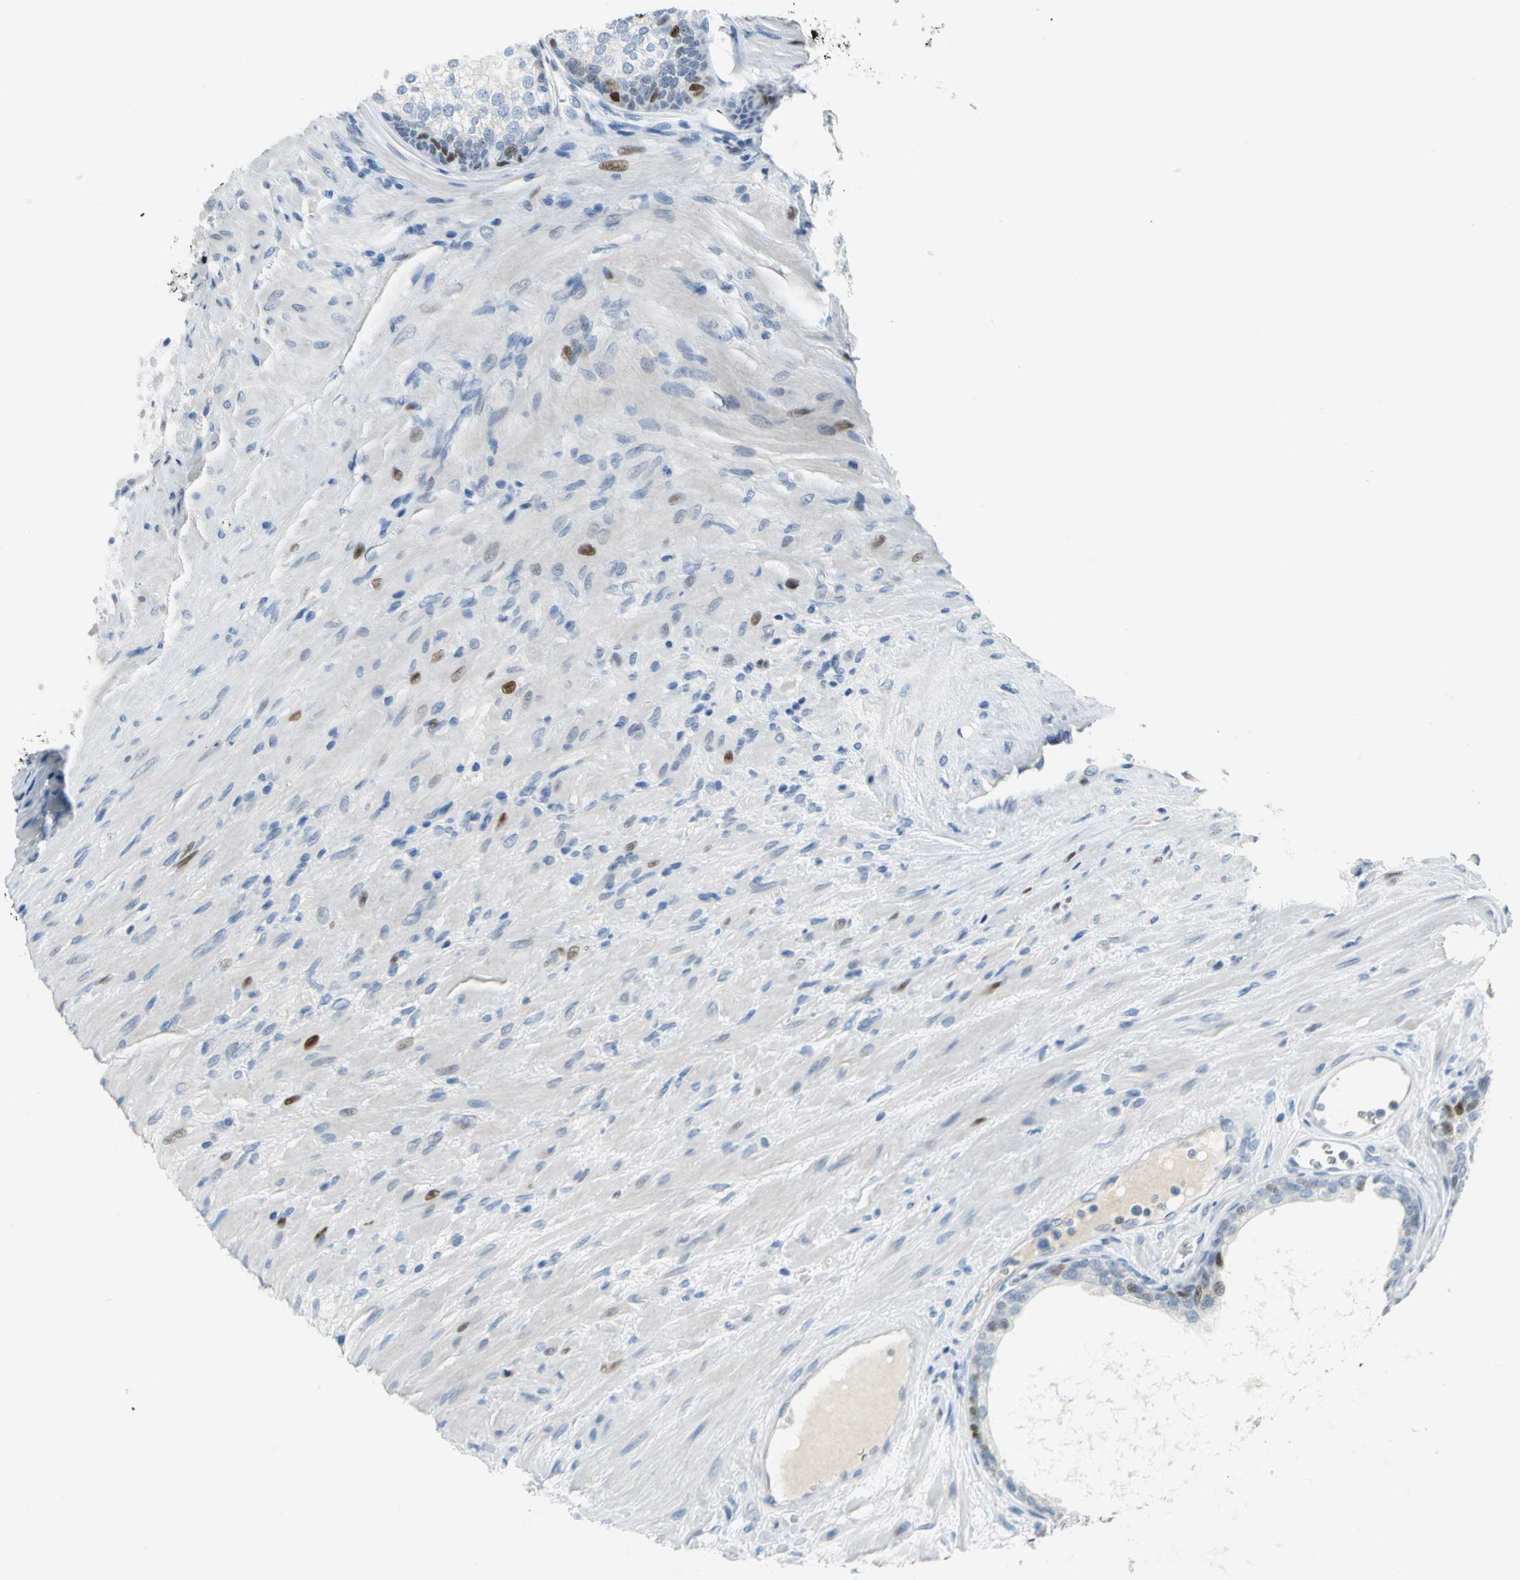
{"staining": {"intensity": "strong", "quantity": "<25%", "location": "nuclear"}, "tissue": "prostate", "cell_type": "Glandular cells", "image_type": "normal", "snomed": [{"axis": "morphology", "description": "Normal tissue, NOS"}, {"axis": "topography", "description": "Prostate"}], "caption": "The micrograph shows staining of normal prostate, revealing strong nuclear protein expression (brown color) within glandular cells. Nuclei are stained in blue.", "gene": "MCM4", "patient": {"sex": "male", "age": 76}}